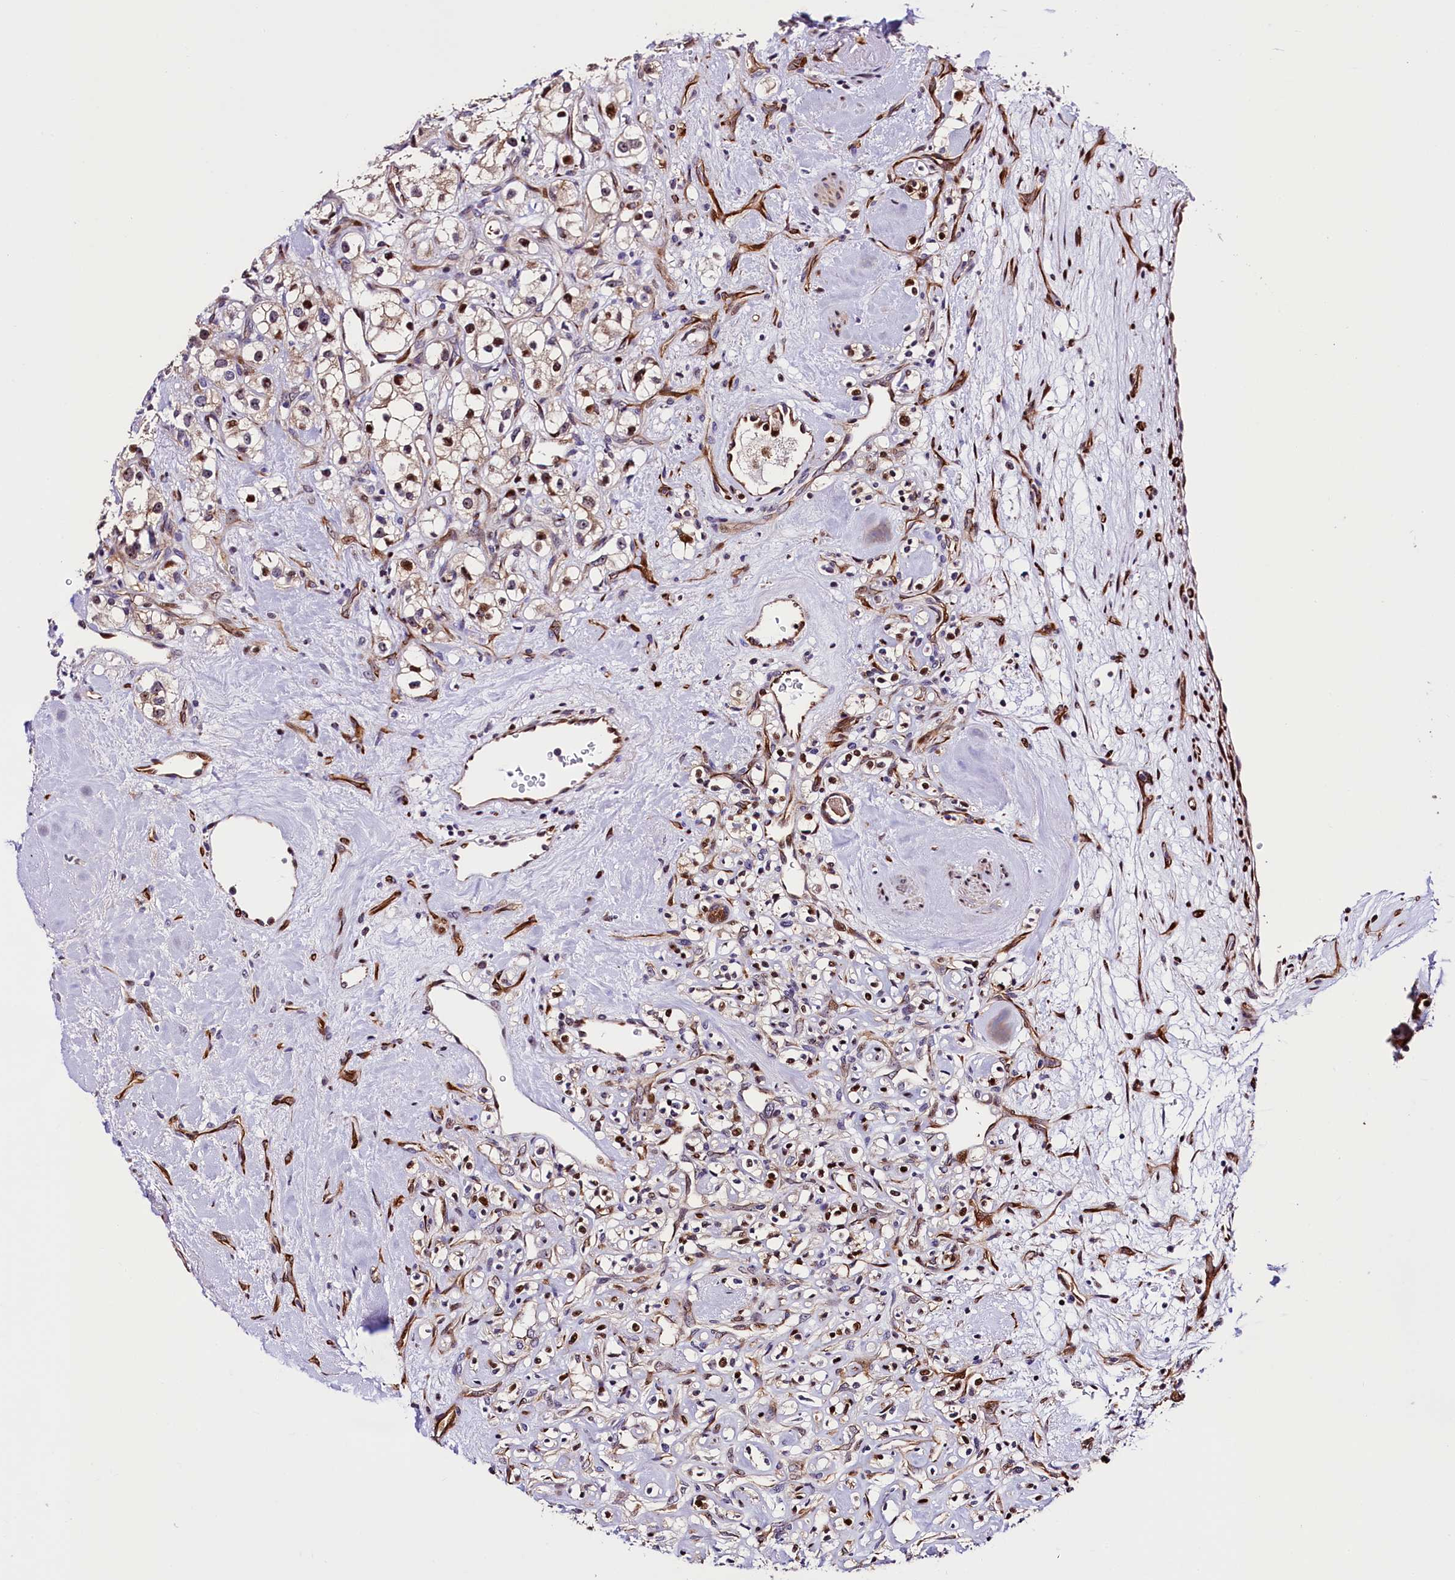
{"staining": {"intensity": "moderate", "quantity": "25%-75%", "location": "cytoplasmic/membranous,nuclear"}, "tissue": "renal cancer", "cell_type": "Tumor cells", "image_type": "cancer", "snomed": [{"axis": "morphology", "description": "Adenocarcinoma, NOS"}, {"axis": "topography", "description": "Kidney"}], "caption": "Human renal cancer (adenocarcinoma) stained with a brown dye exhibits moderate cytoplasmic/membranous and nuclear positive positivity in approximately 25%-75% of tumor cells.", "gene": "TRMT112", "patient": {"sex": "male", "age": 77}}